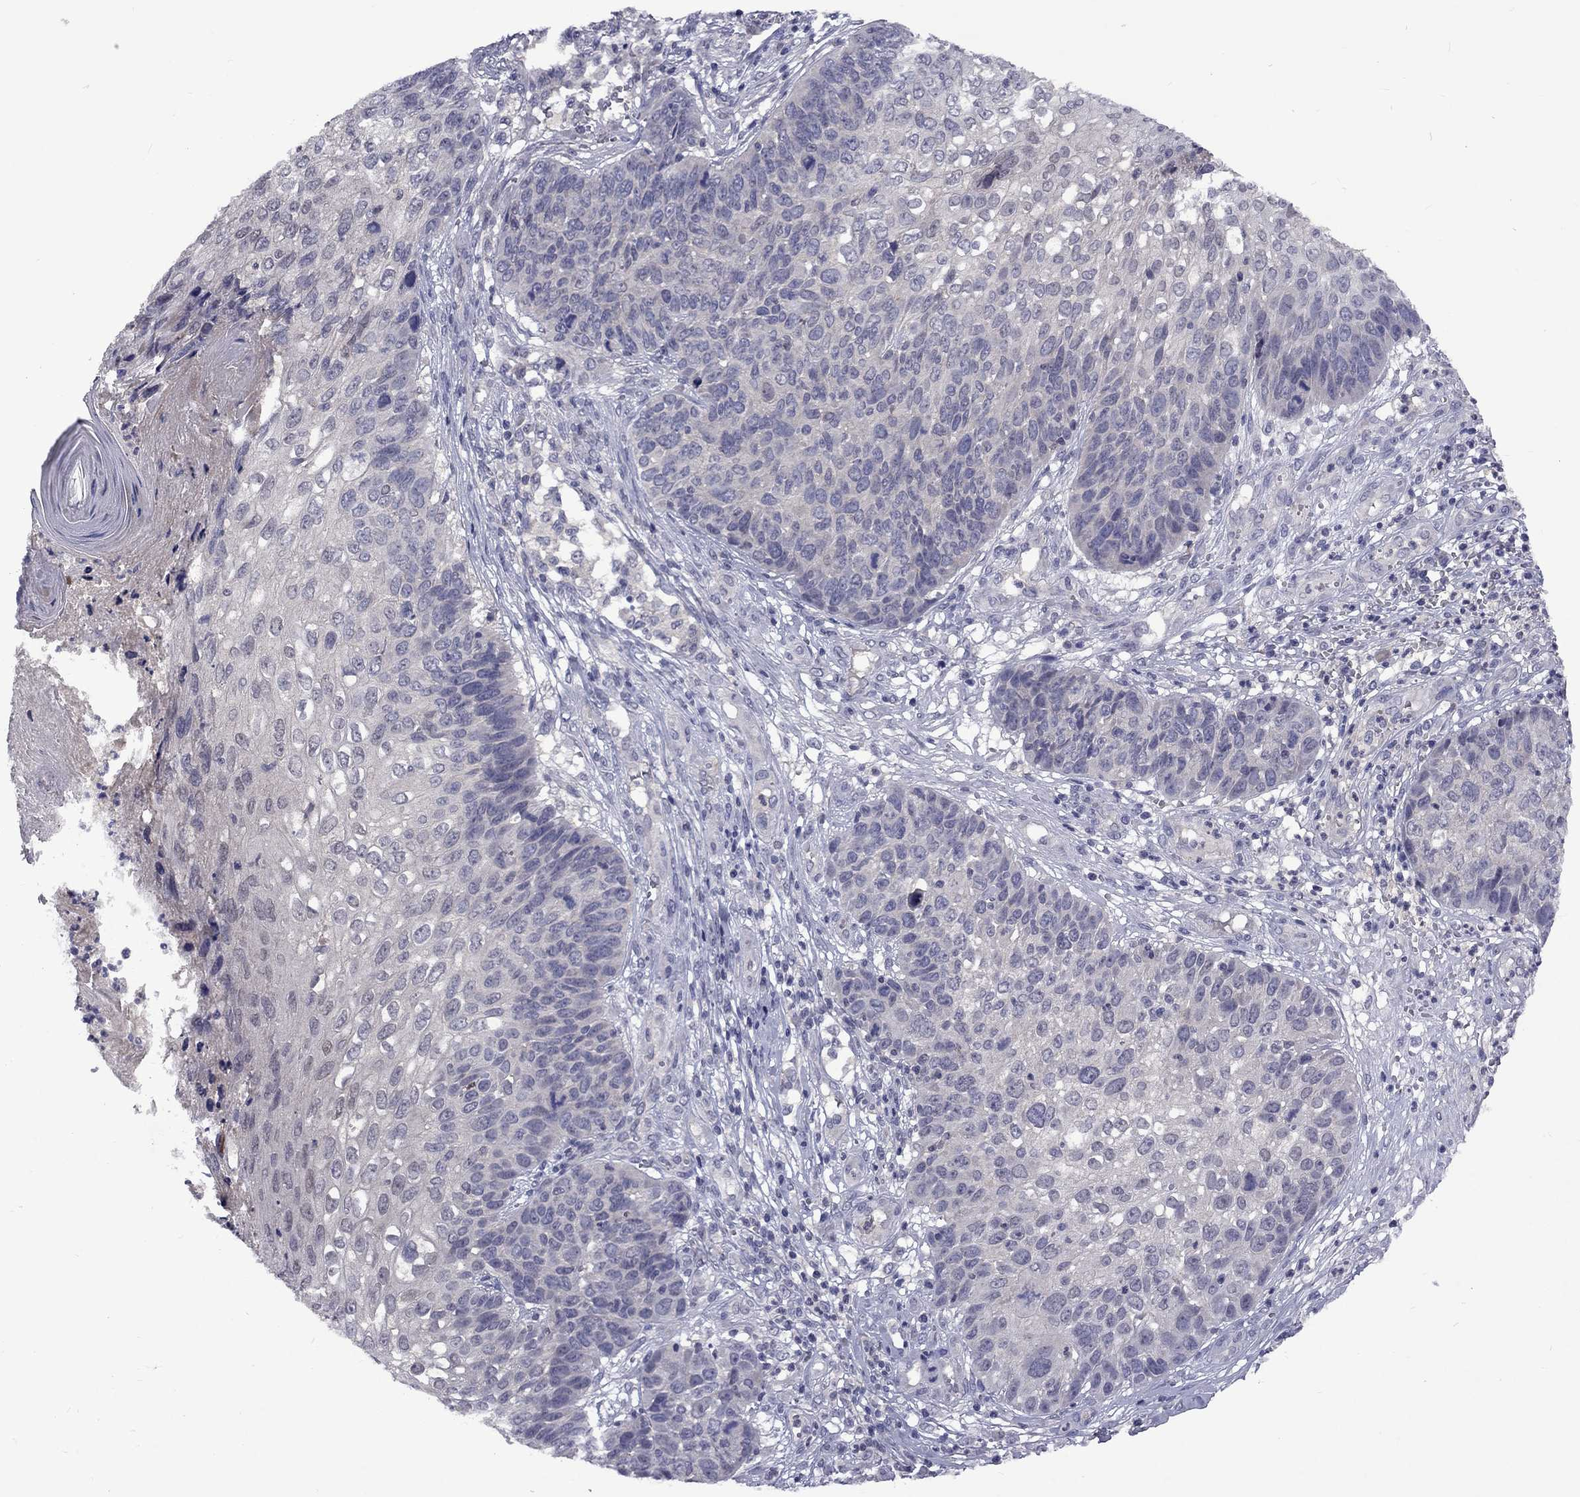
{"staining": {"intensity": "negative", "quantity": "none", "location": "none"}, "tissue": "skin cancer", "cell_type": "Tumor cells", "image_type": "cancer", "snomed": [{"axis": "morphology", "description": "Squamous cell carcinoma, NOS"}, {"axis": "topography", "description": "Skin"}], "caption": "An IHC image of skin cancer is shown. There is no staining in tumor cells of skin cancer.", "gene": "SNTA1", "patient": {"sex": "male", "age": 92}}